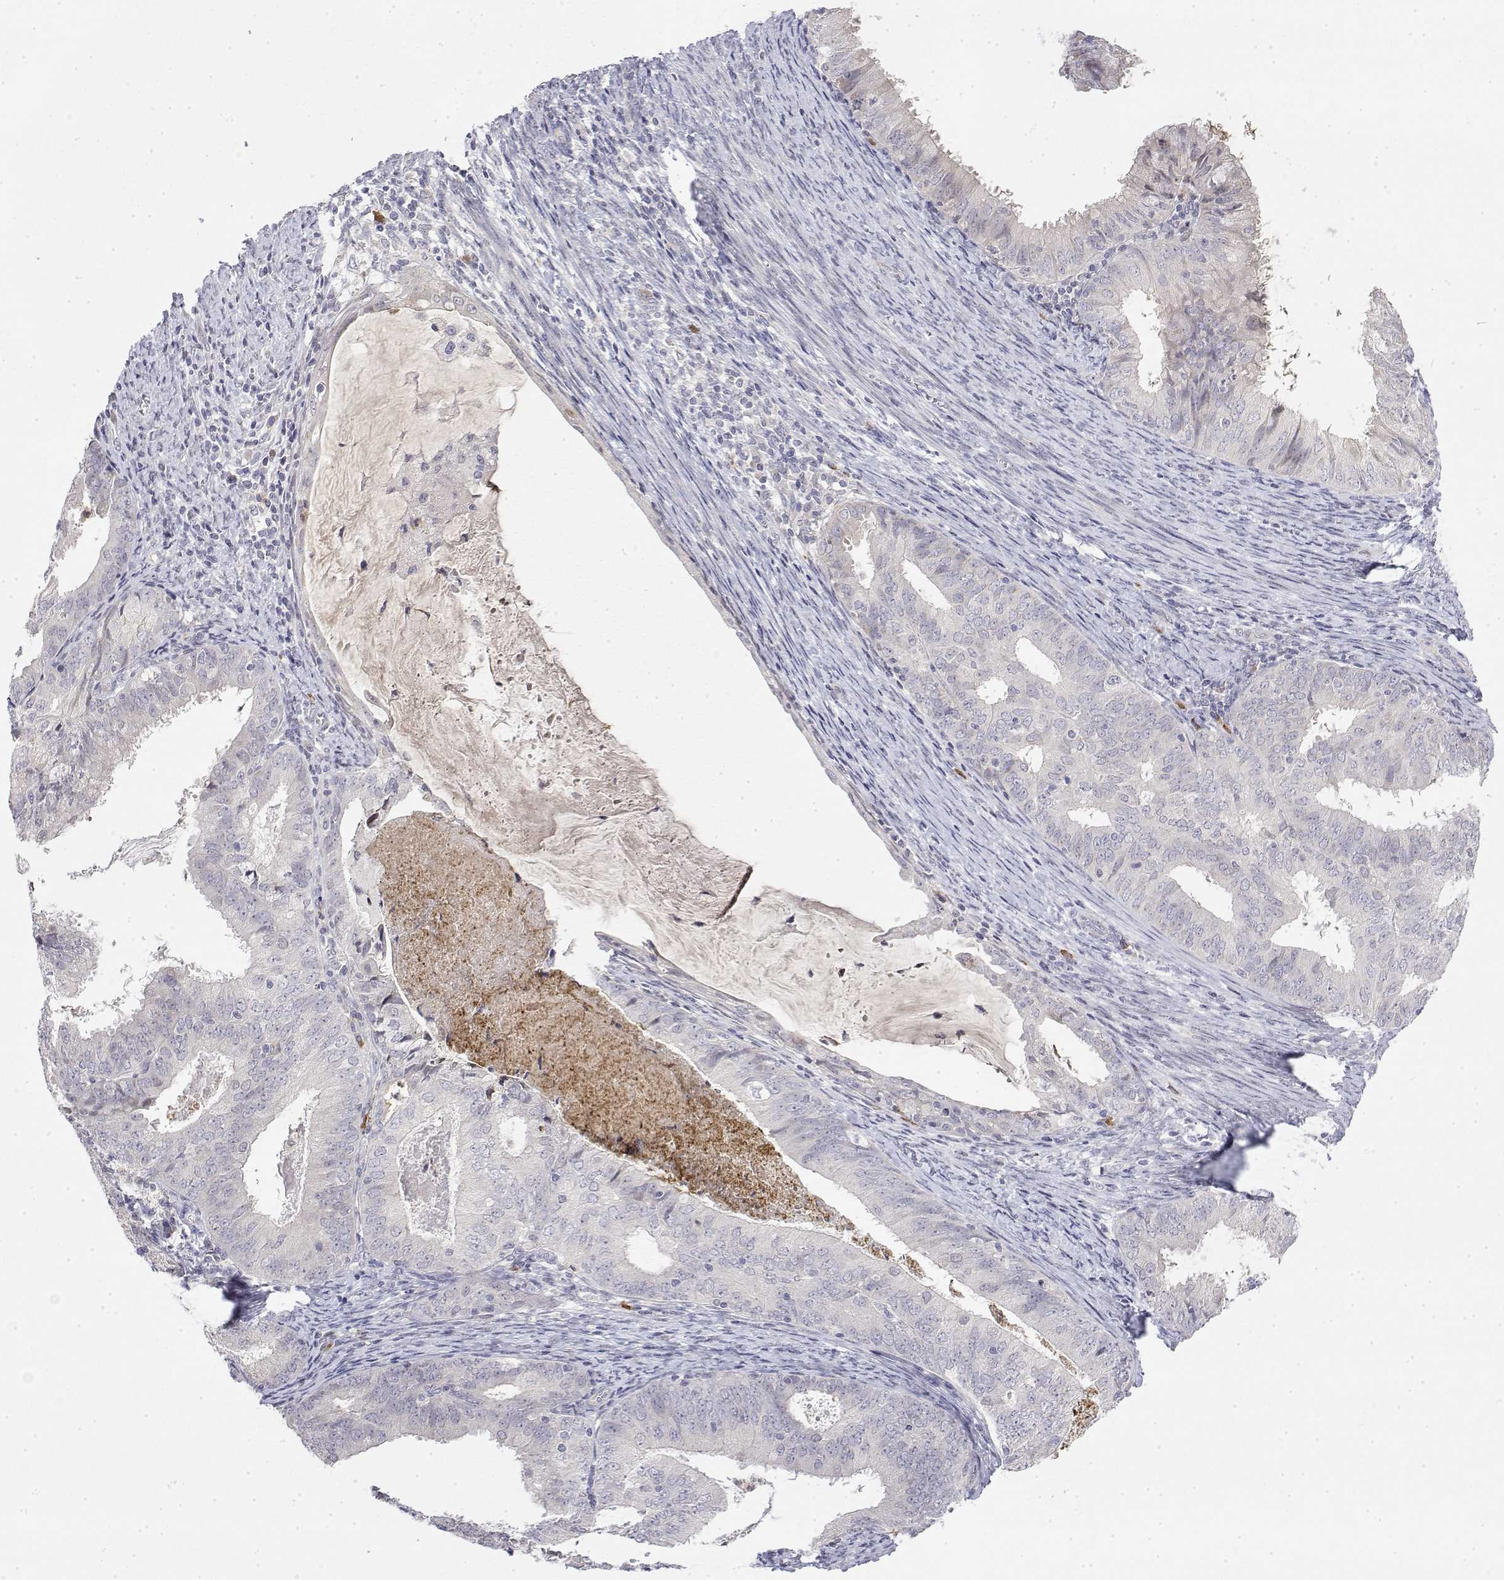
{"staining": {"intensity": "negative", "quantity": "none", "location": "none"}, "tissue": "endometrial cancer", "cell_type": "Tumor cells", "image_type": "cancer", "snomed": [{"axis": "morphology", "description": "Adenocarcinoma, NOS"}, {"axis": "topography", "description": "Endometrium"}], "caption": "Immunohistochemical staining of endometrial cancer (adenocarcinoma) reveals no significant expression in tumor cells.", "gene": "IGFBP4", "patient": {"sex": "female", "age": 57}}